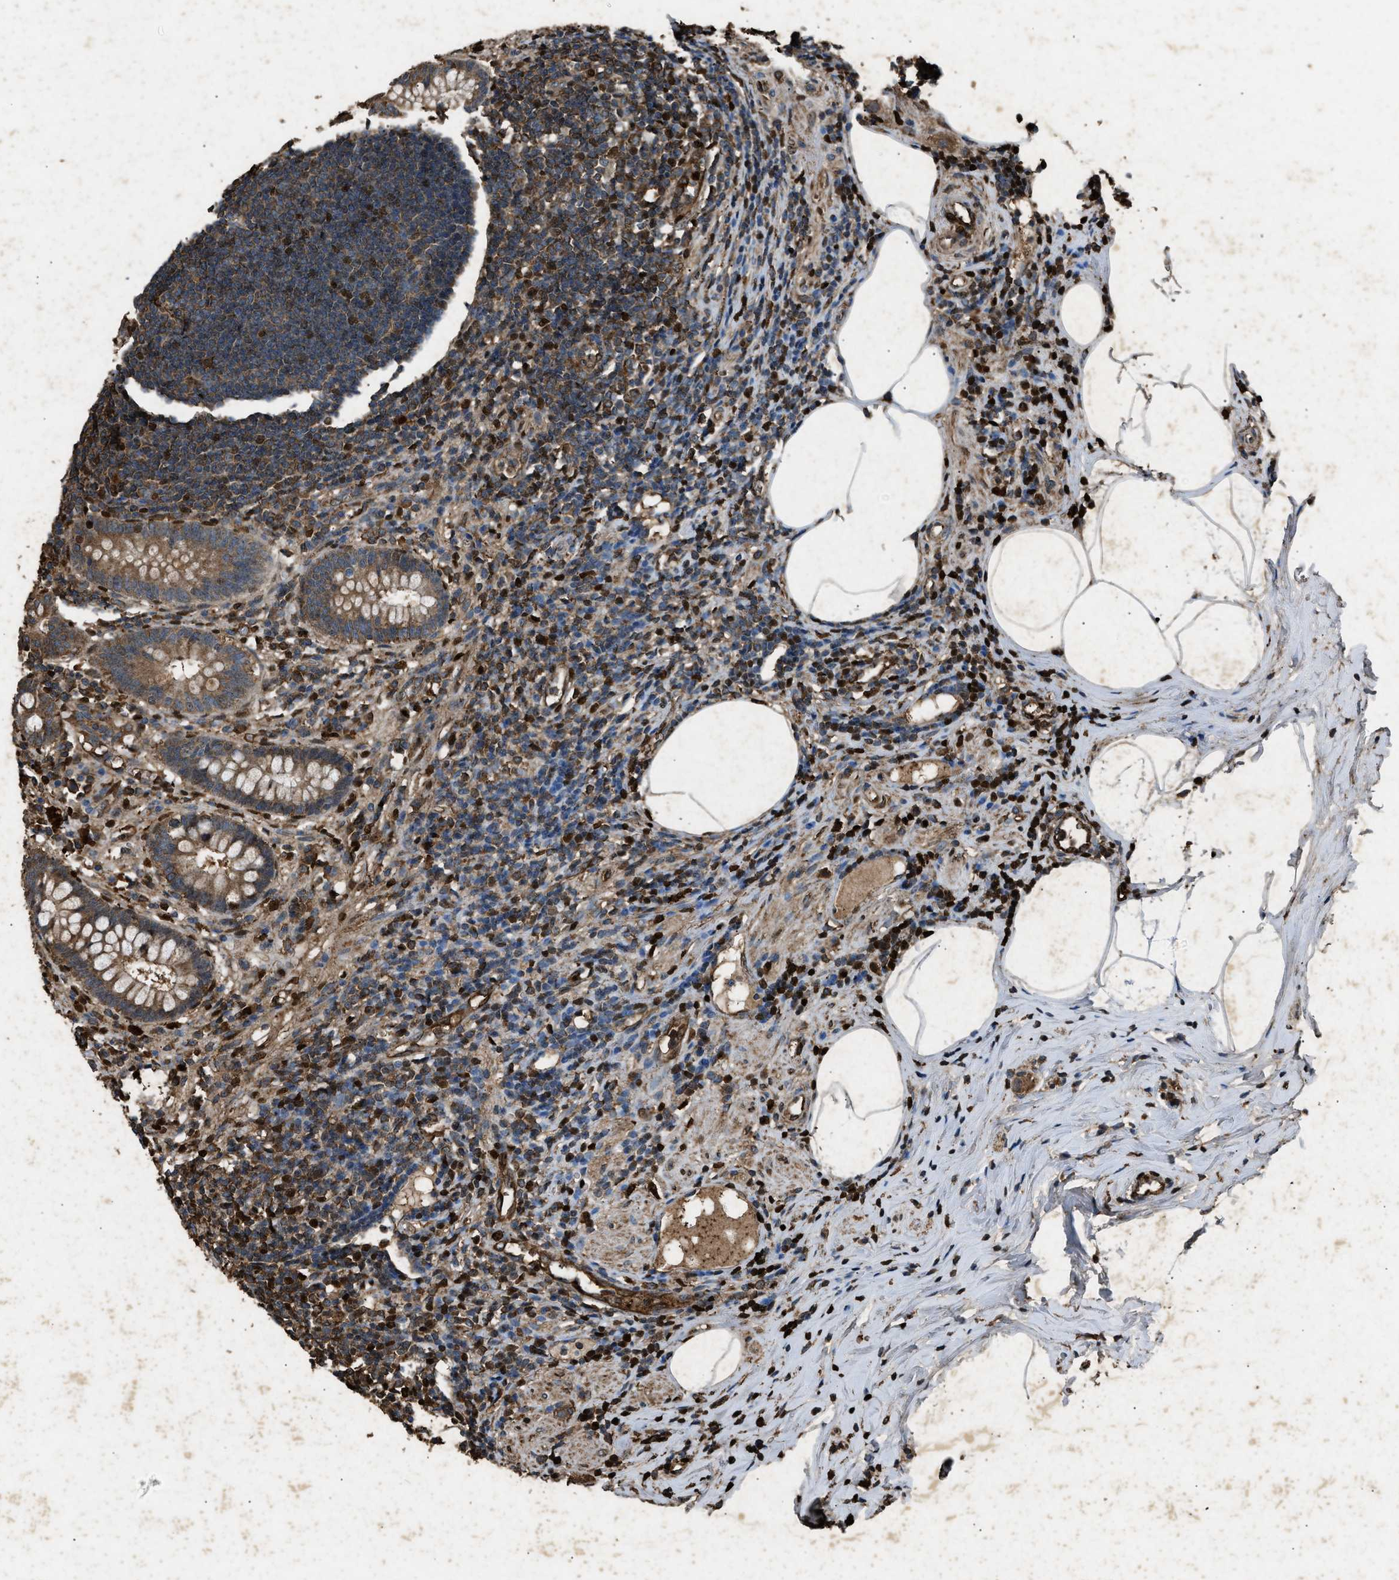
{"staining": {"intensity": "moderate", "quantity": ">75%", "location": "cytoplasmic/membranous"}, "tissue": "appendix", "cell_type": "Glandular cells", "image_type": "normal", "snomed": [{"axis": "morphology", "description": "Normal tissue, NOS"}, {"axis": "topography", "description": "Appendix"}], "caption": "Brown immunohistochemical staining in unremarkable human appendix exhibits moderate cytoplasmic/membranous positivity in approximately >75% of glandular cells.", "gene": "PSMD1", "patient": {"sex": "female", "age": 50}}